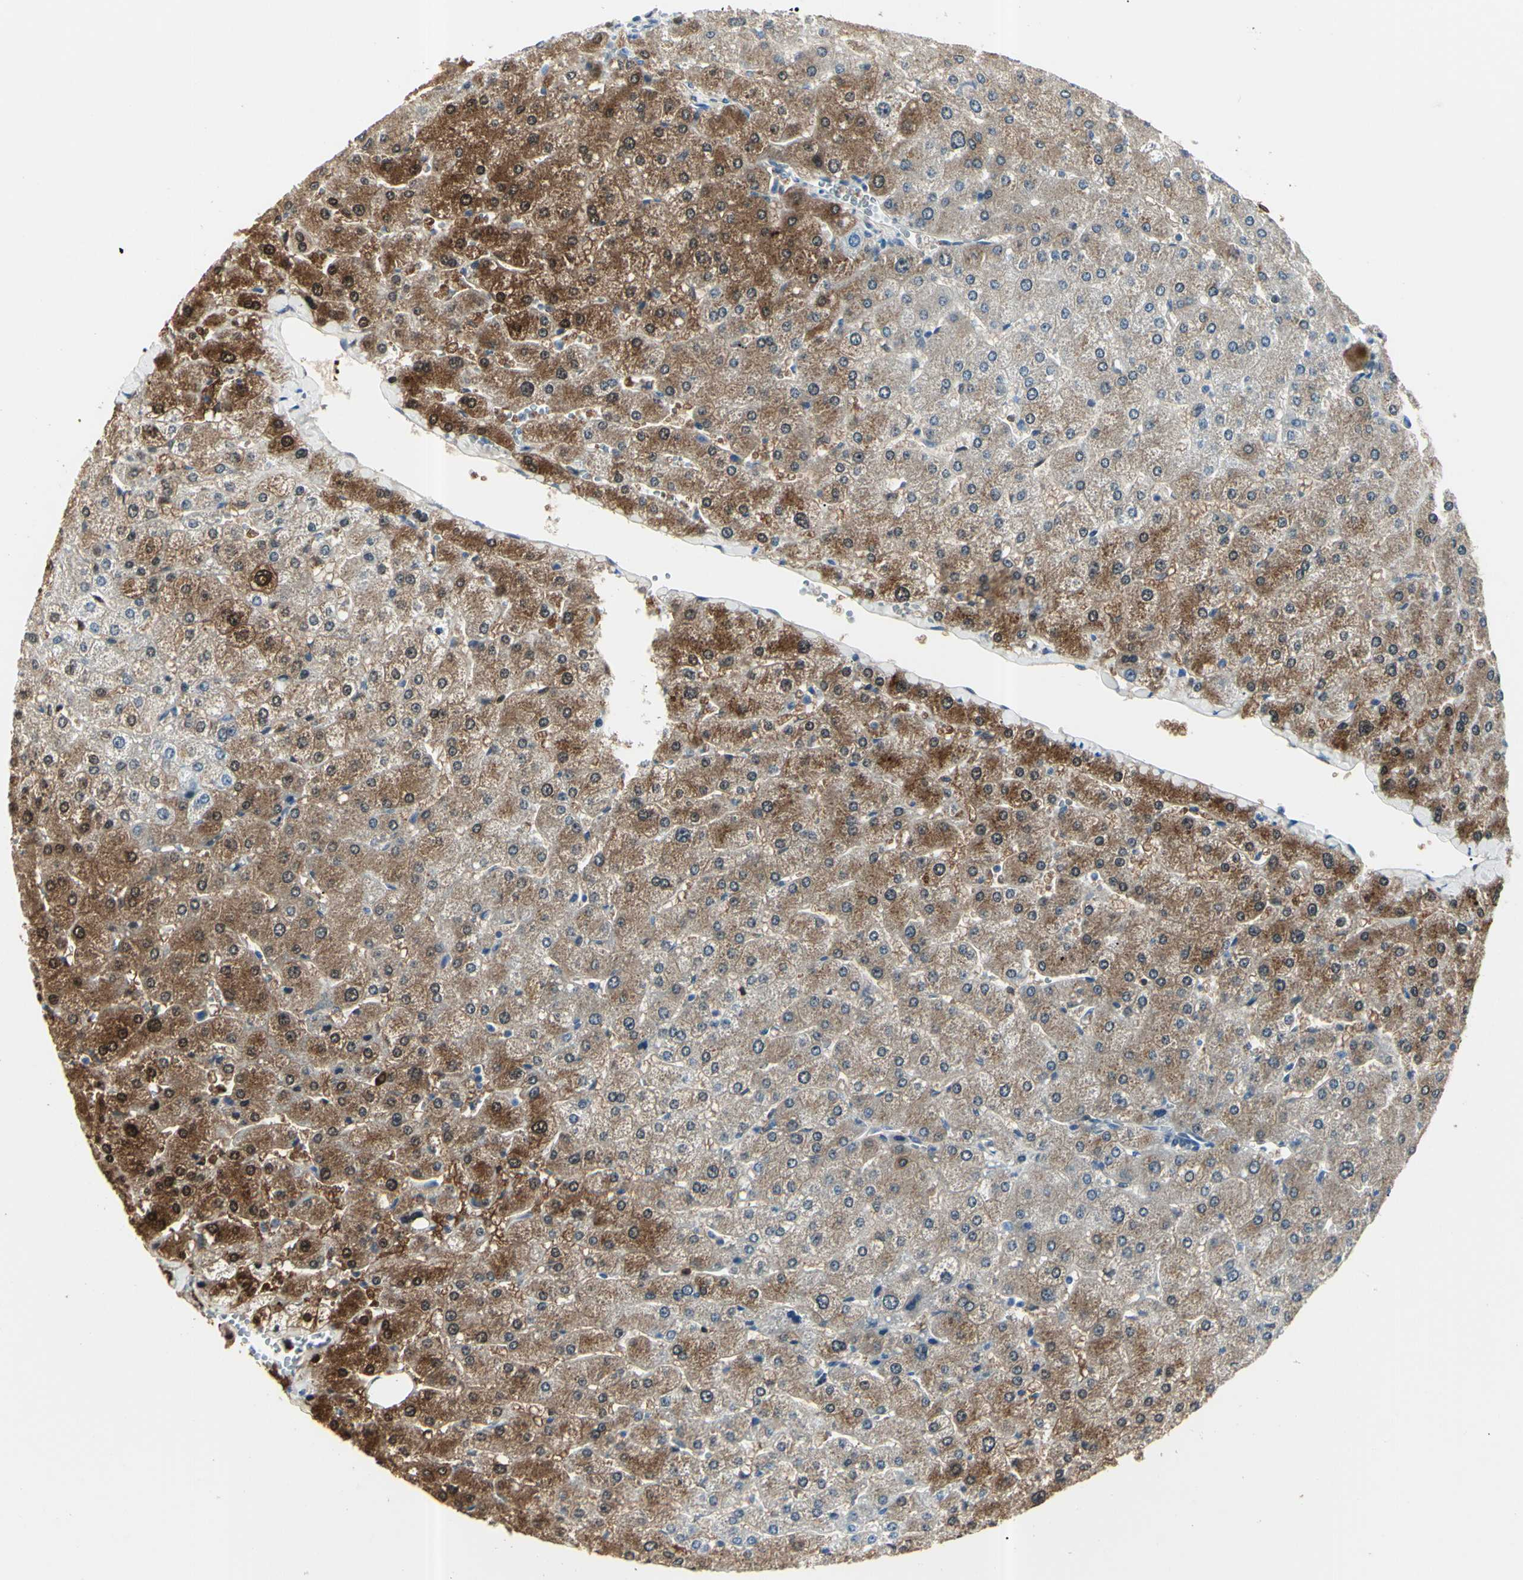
{"staining": {"intensity": "moderate", "quantity": ">75%", "location": "cytoplasmic/membranous"}, "tissue": "liver", "cell_type": "Cholangiocytes", "image_type": "normal", "snomed": [{"axis": "morphology", "description": "Normal tissue, NOS"}, {"axis": "topography", "description": "Liver"}], "caption": "Immunohistochemistry image of benign liver: human liver stained using IHC displays medium levels of moderate protein expression localized specifically in the cytoplasmic/membranous of cholangiocytes, appearing as a cytoplasmic/membranous brown color.", "gene": "AKR1C3", "patient": {"sex": "male", "age": 55}}